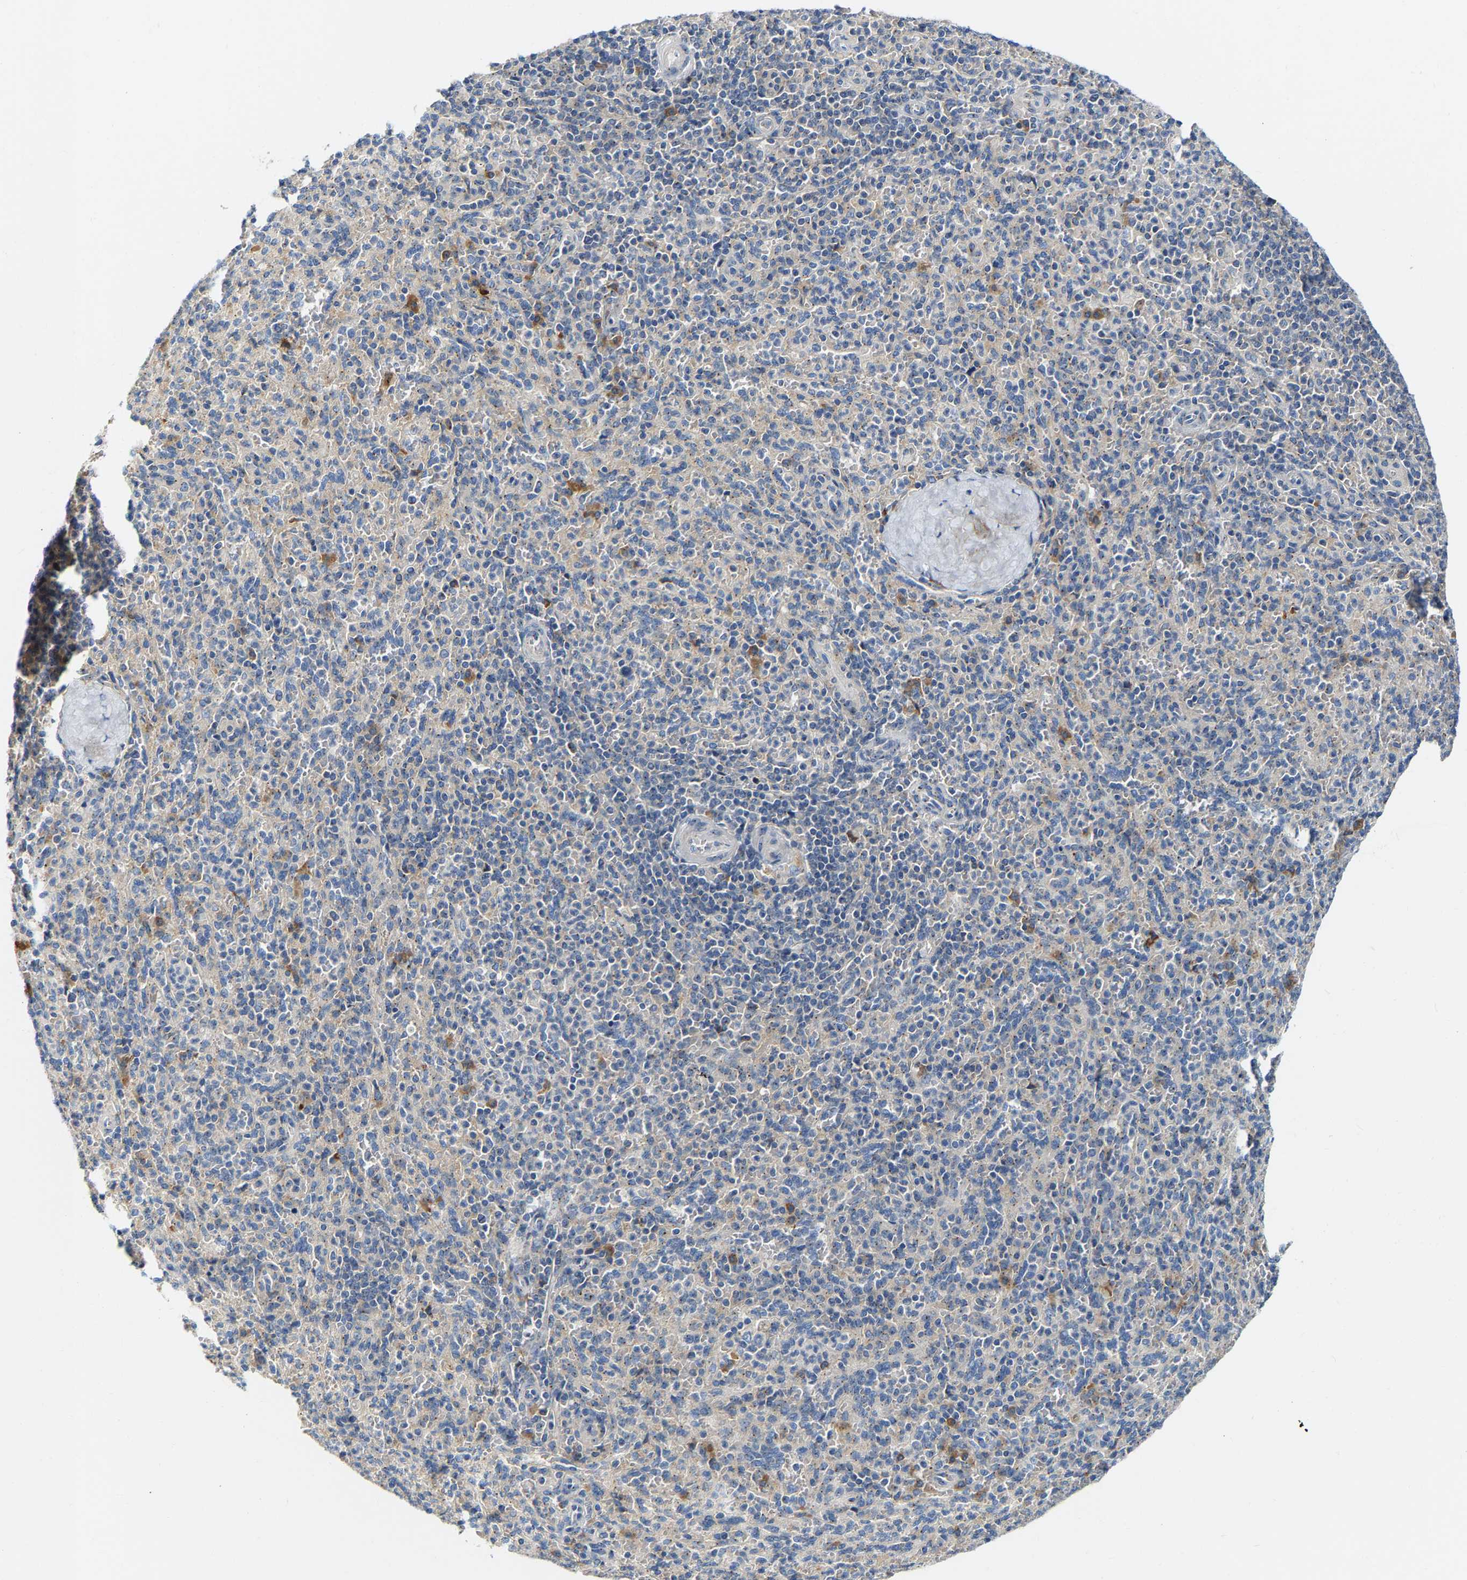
{"staining": {"intensity": "moderate", "quantity": "<25%", "location": "cytoplasmic/membranous"}, "tissue": "spleen", "cell_type": "Cells in red pulp", "image_type": "normal", "snomed": [{"axis": "morphology", "description": "Normal tissue, NOS"}, {"axis": "topography", "description": "Spleen"}], "caption": "The histopathology image shows staining of benign spleen, revealing moderate cytoplasmic/membranous protein positivity (brown color) within cells in red pulp.", "gene": "PCNT", "patient": {"sex": "male", "age": 36}}